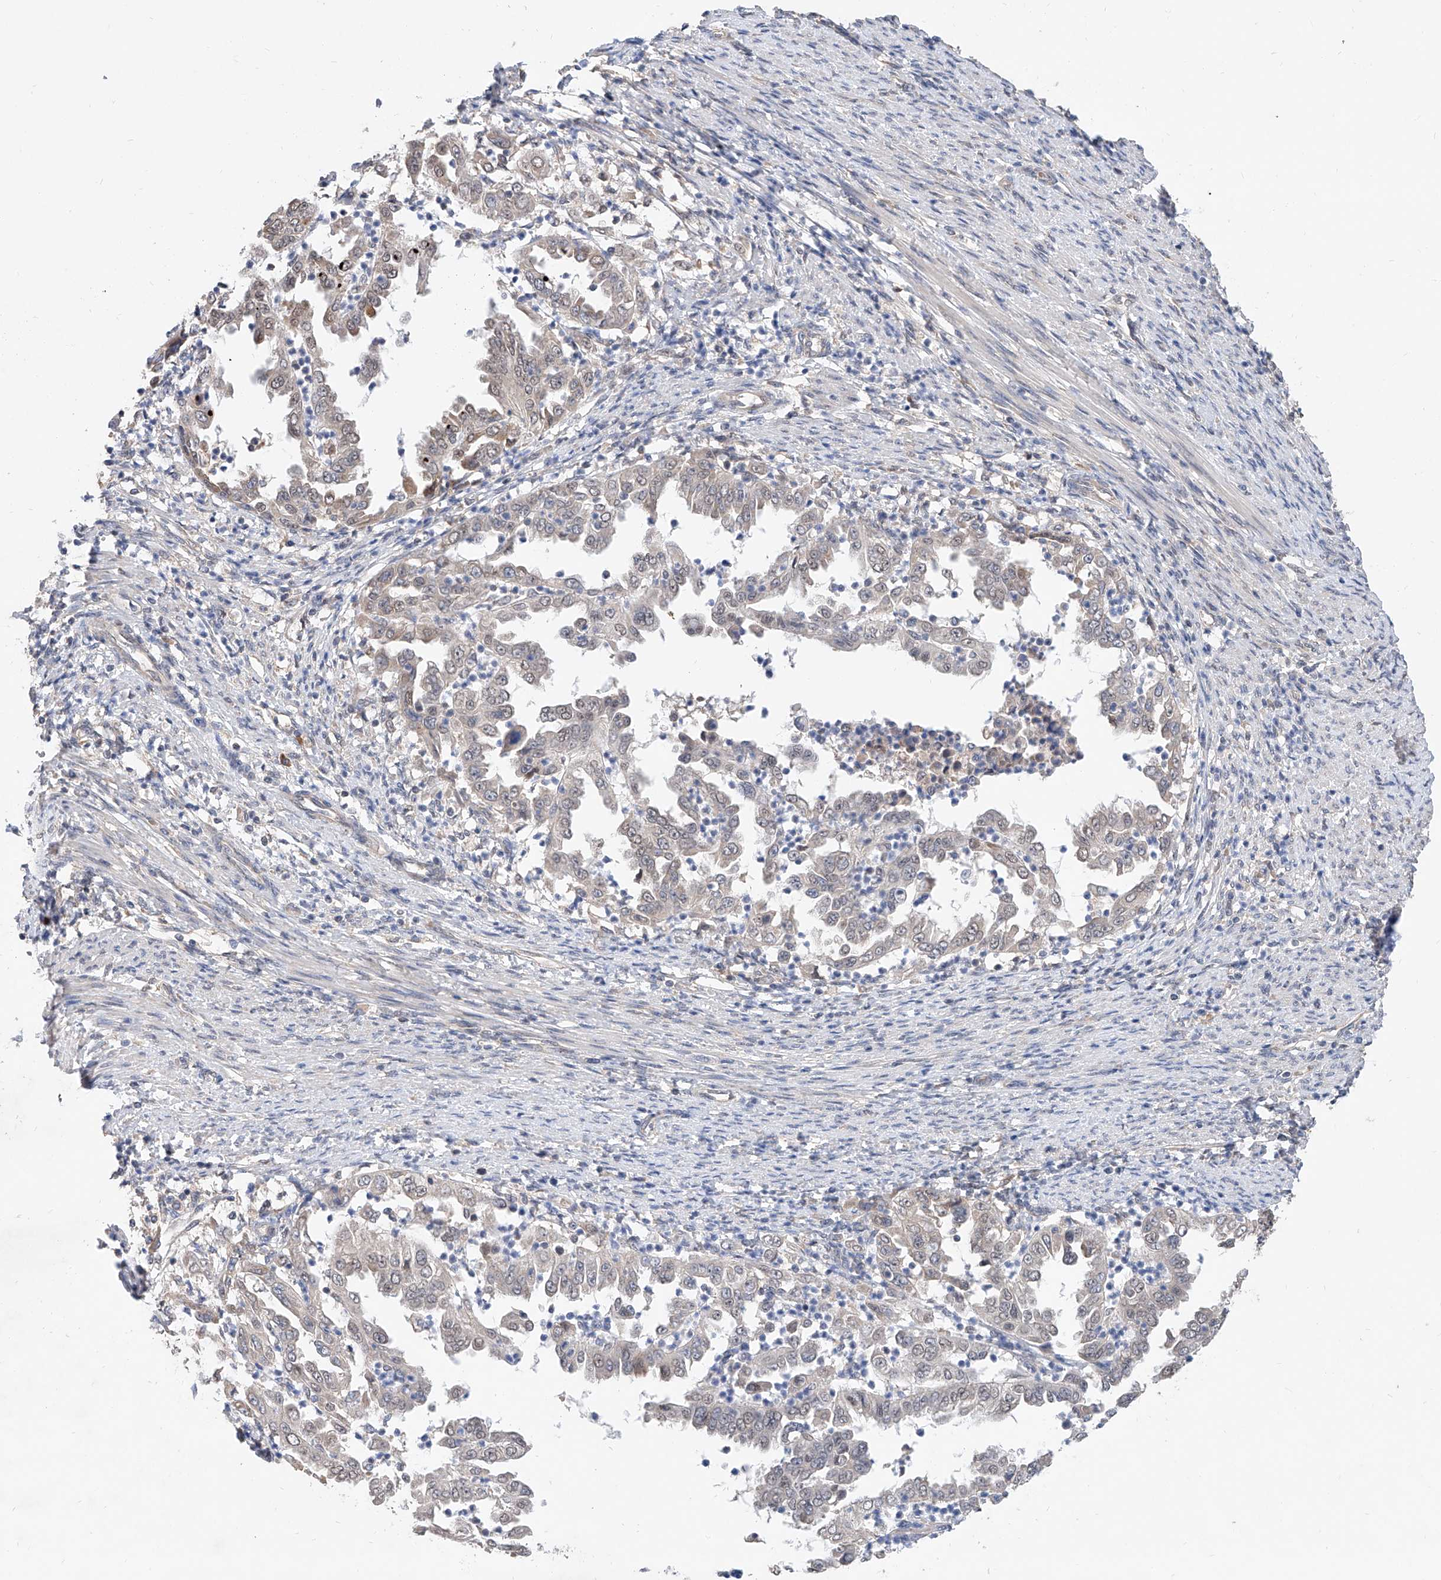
{"staining": {"intensity": "weak", "quantity": "<25%", "location": "nuclear"}, "tissue": "endometrial cancer", "cell_type": "Tumor cells", "image_type": "cancer", "snomed": [{"axis": "morphology", "description": "Adenocarcinoma, NOS"}, {"axis": "topography", "description": "Endometrium"}], "caption": "Tumor cells show no significant protein staining in endometrial cancer (adenocarcinoma). (Brightfield microscopy of DAB immunohistochemistry (IHC) at high magnification).", "gene": "CARMIL3", "patient": {"sex": "female", "age": 85}}